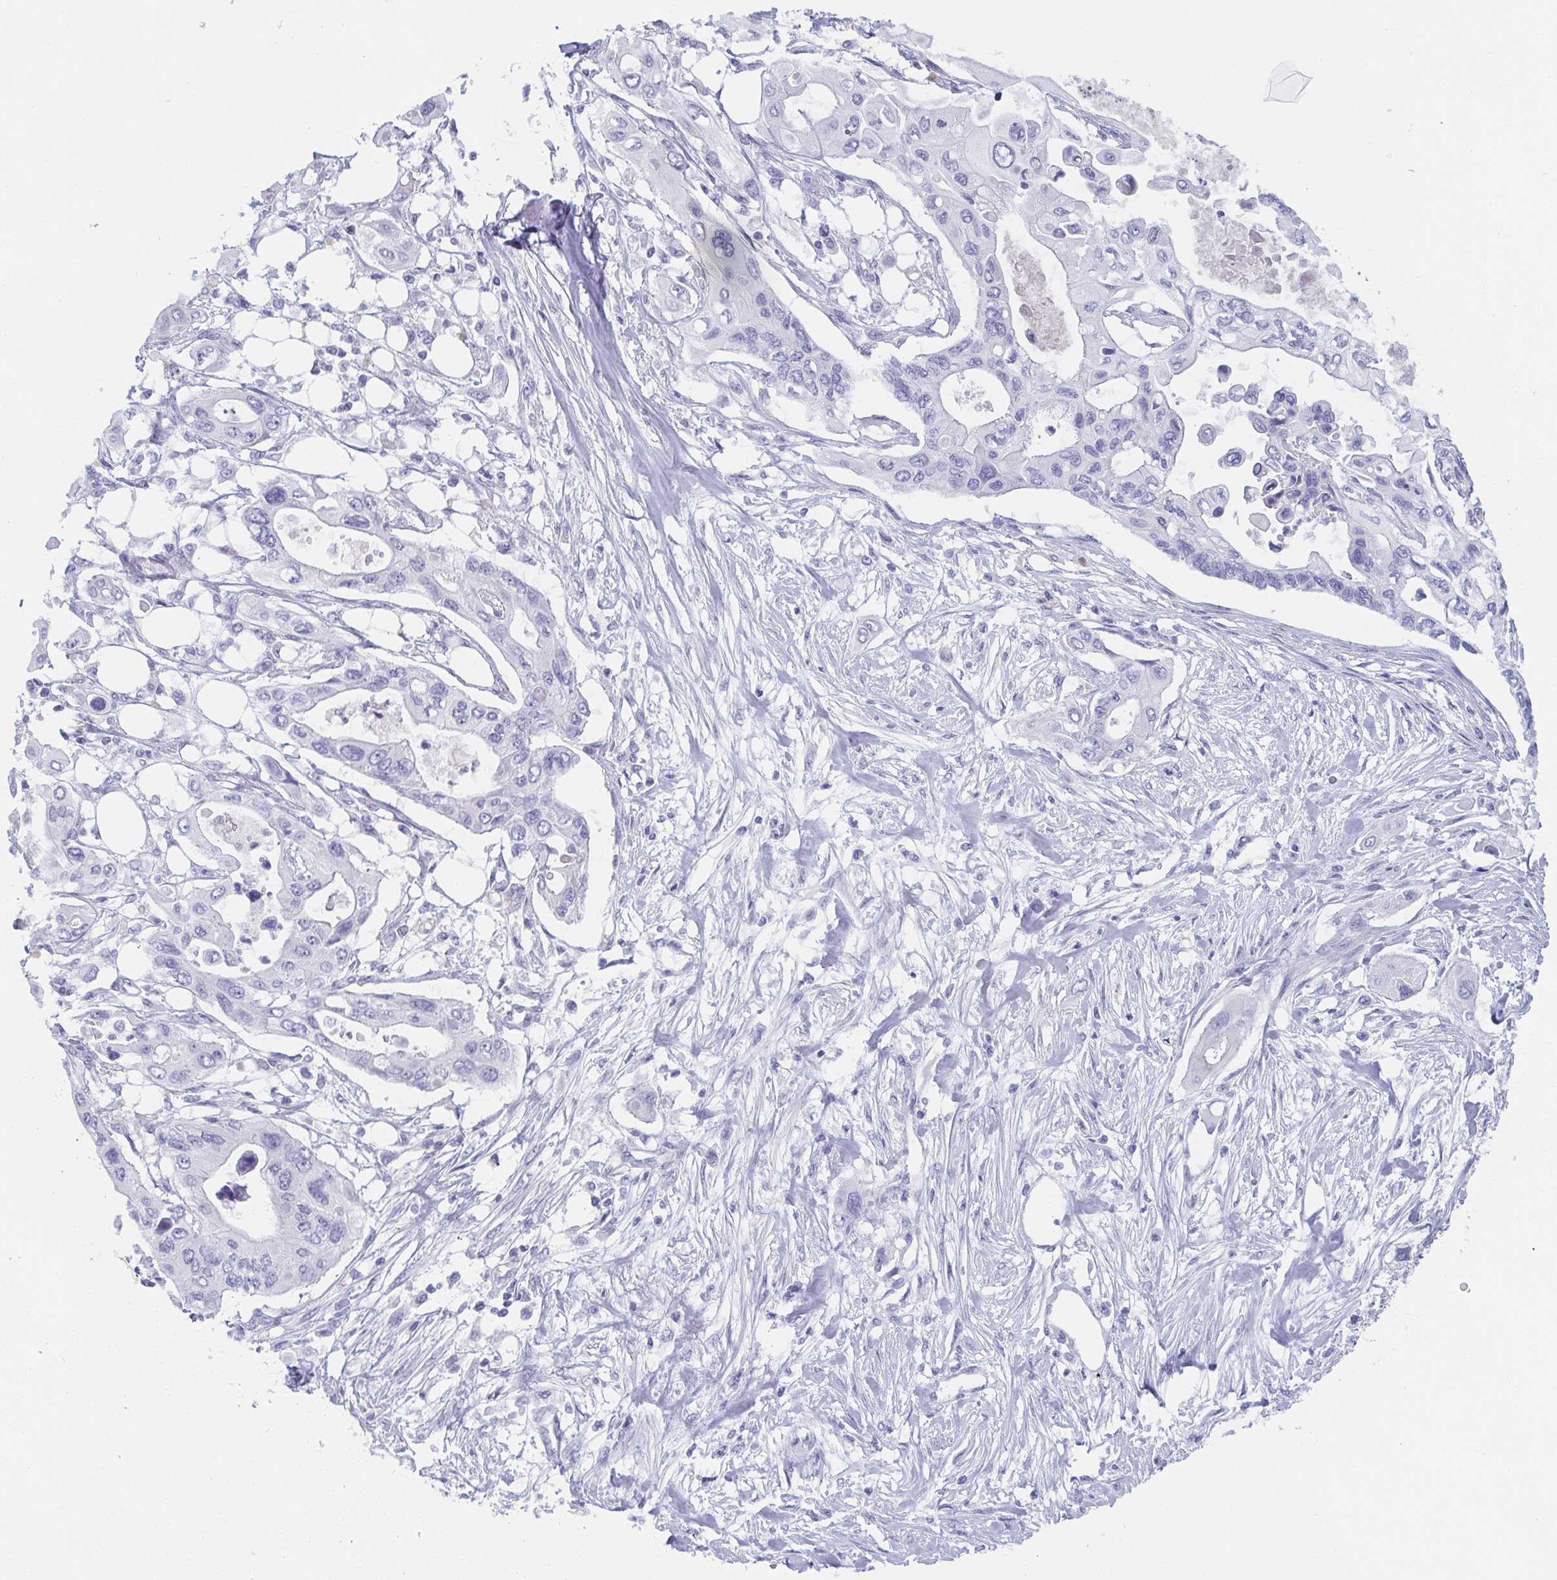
{"staining": {"intensity": "negative", "quantity": "none", "location": "none"}, "tissue": "pancreatic cancer", "cell_type": "Tumor cells", "image_type": "cancer", "snomed": [{"axis": "morphology", "description": "Adenocarcinoma, NOS"}, {"axis": "topography", "description": "Pancreas"}], "caption": "DAB (3,3'-diaminobenzidine) immunohistochemical staining of human pancreatic cancer reveals no significant staining in tumor cells.", "gene": "DYDC2", "patient": {"sex": "female", "age": 63}}